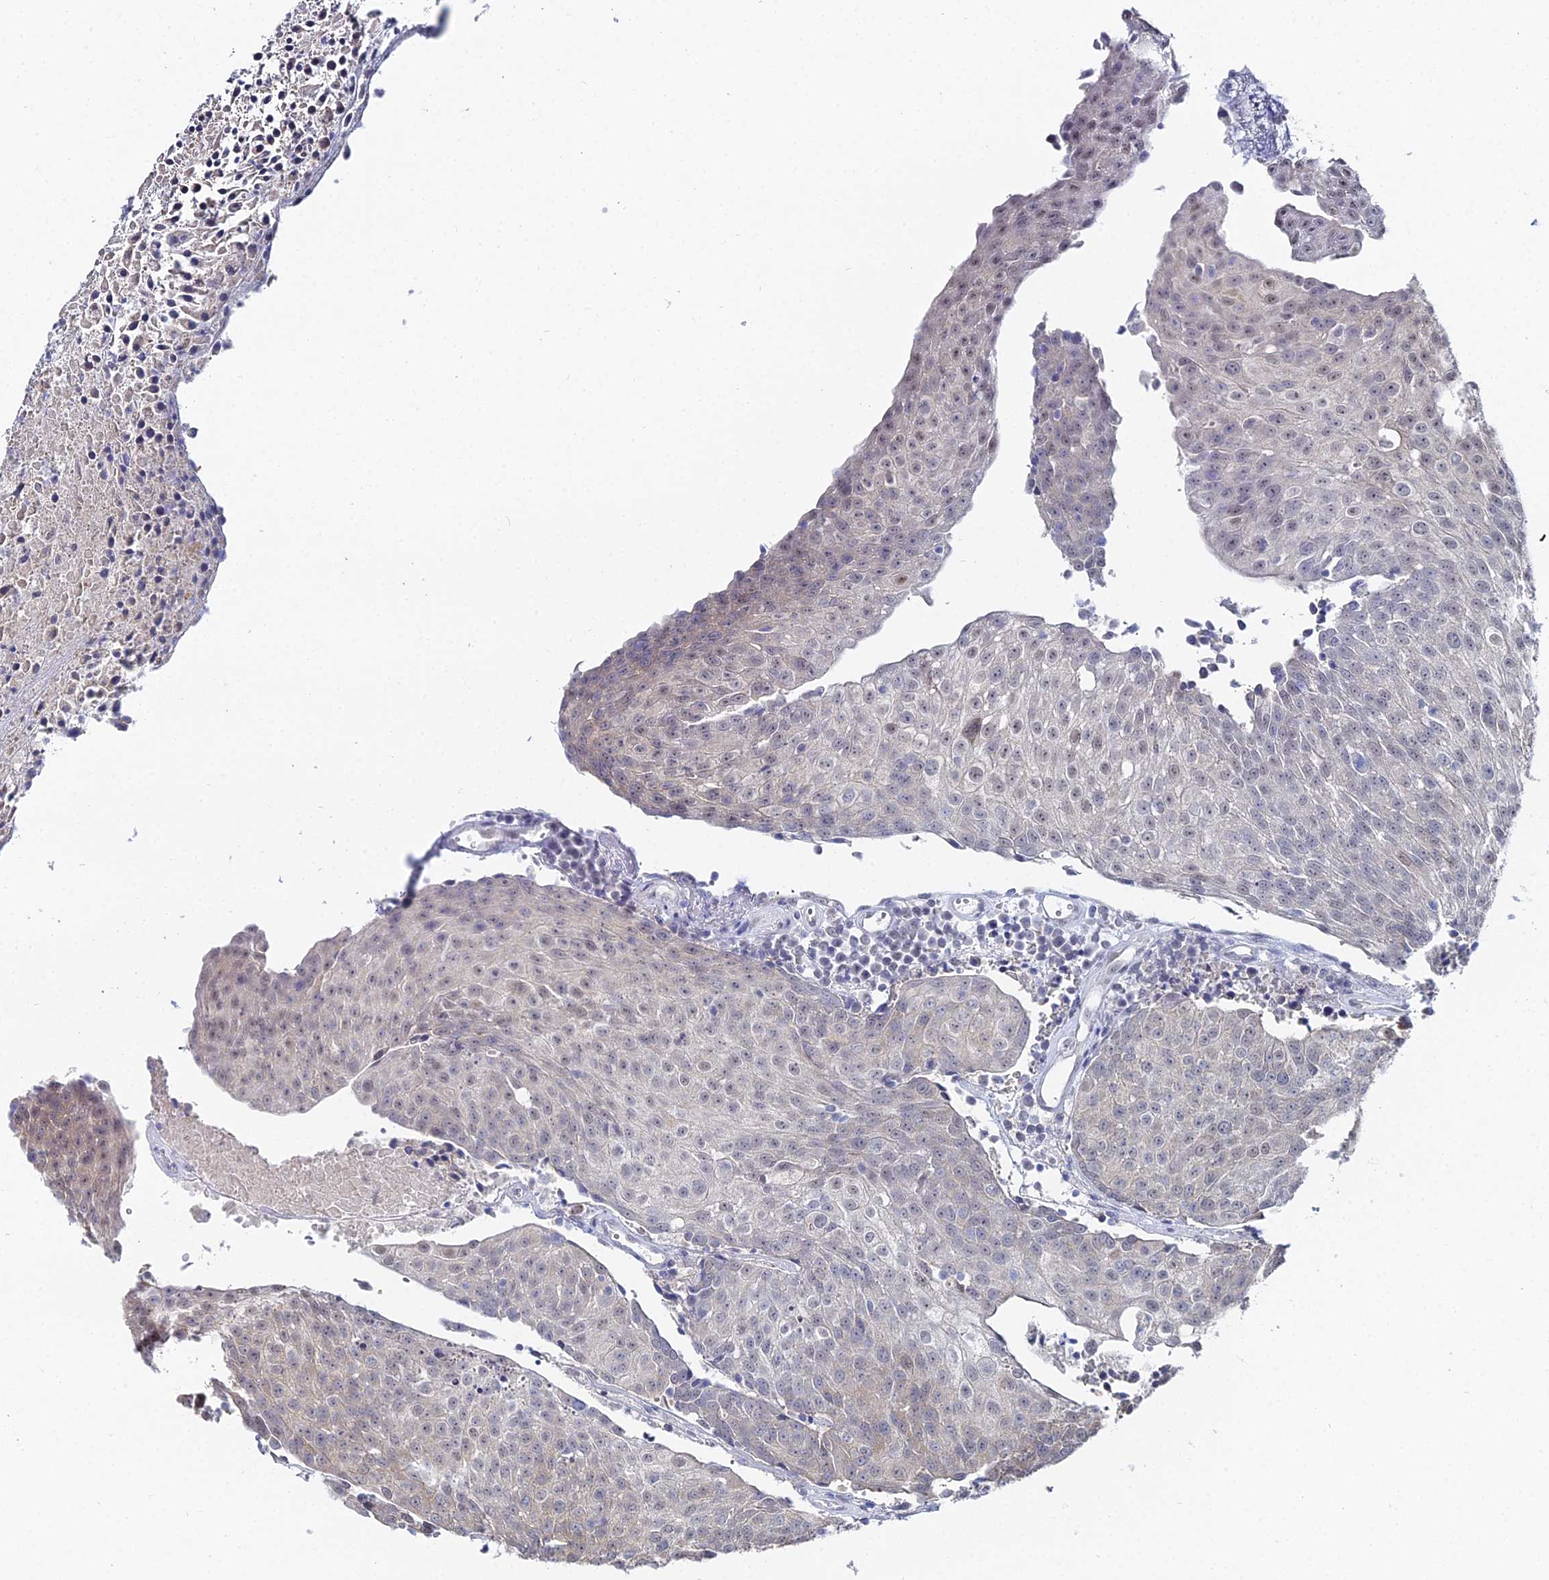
{"staining": {"intensity": "negative", "quantity": "none", "location": "none"}, "tissue": "urothelial cancer", "cell_type": "Tumor cells", "image_type": "cancer", "snomed": [{"axis": "morphology", "description": "Urothelial carcinoma, High grade"}, {"axis": "topography", "description": "Urinary bladder"}], "caption": "There is no significant staining in tumor cells of urothelial carcinoma (high-grade).", "gene": "THAP4", "patient": {"sex": "female", "age": 85}}